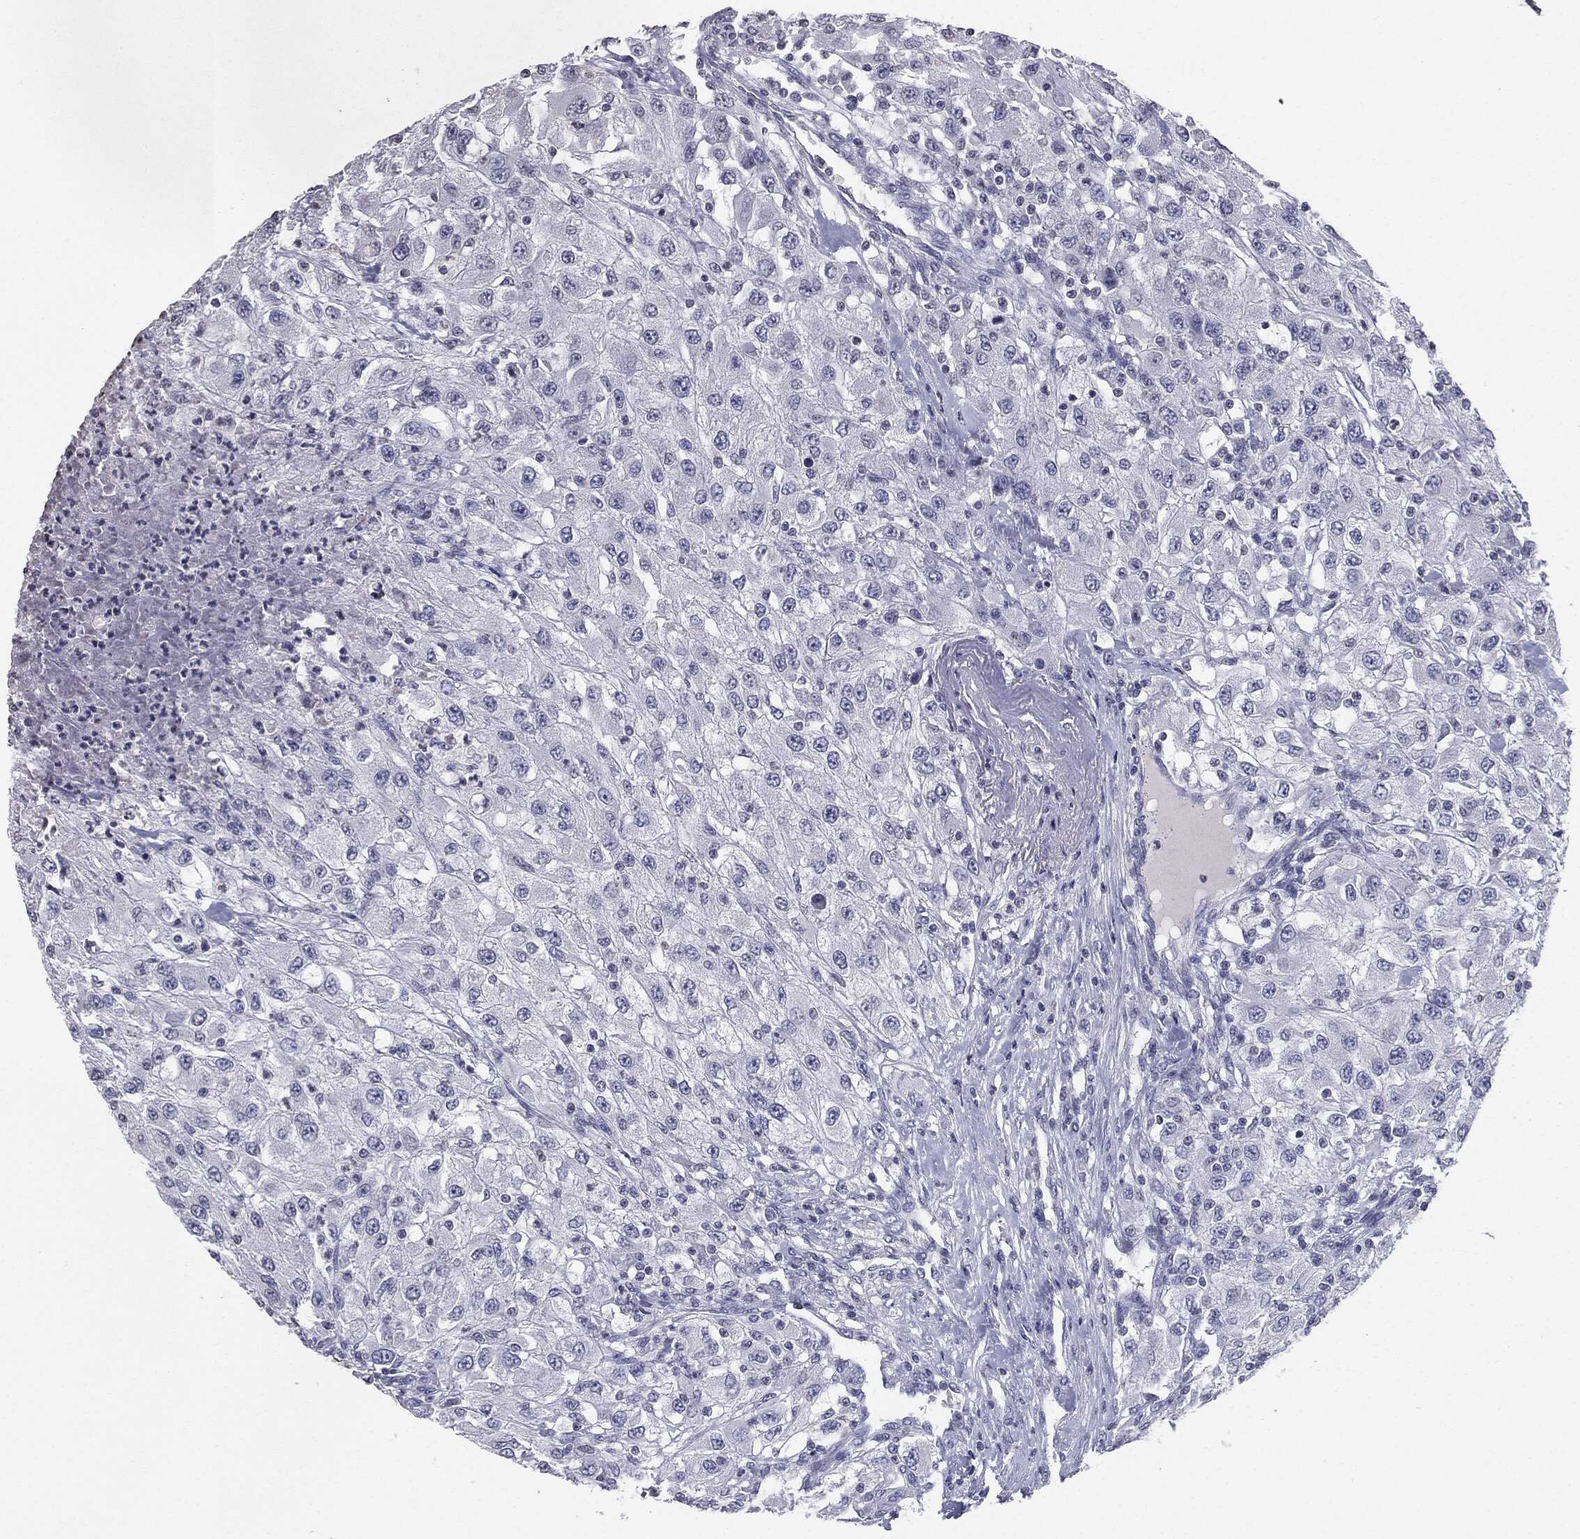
{"staining": {"intensity": "negative", "quantity": "none", "location": "none"}, "tissue": "renal cancer", "cell_type": "Tumor cells", "image_type": "cancer", "snomed": [{"axis": "morphology", "description": "Adenocarcinoma, NOS"}, {"axis": "topography", "description": "Kidney"}], "caption": "Immunohistochemical staining of adenocarcinoma (renal) demonstrates no significant expression in tumor cells. (Stains: DAB immunohistochemistry (IHC) with hematoxylin counter stain, Microscopy: brightfield microscopy at high magnification).", "gene": "SERPINB4", "patient": {"sex": "female", "age": 67}}